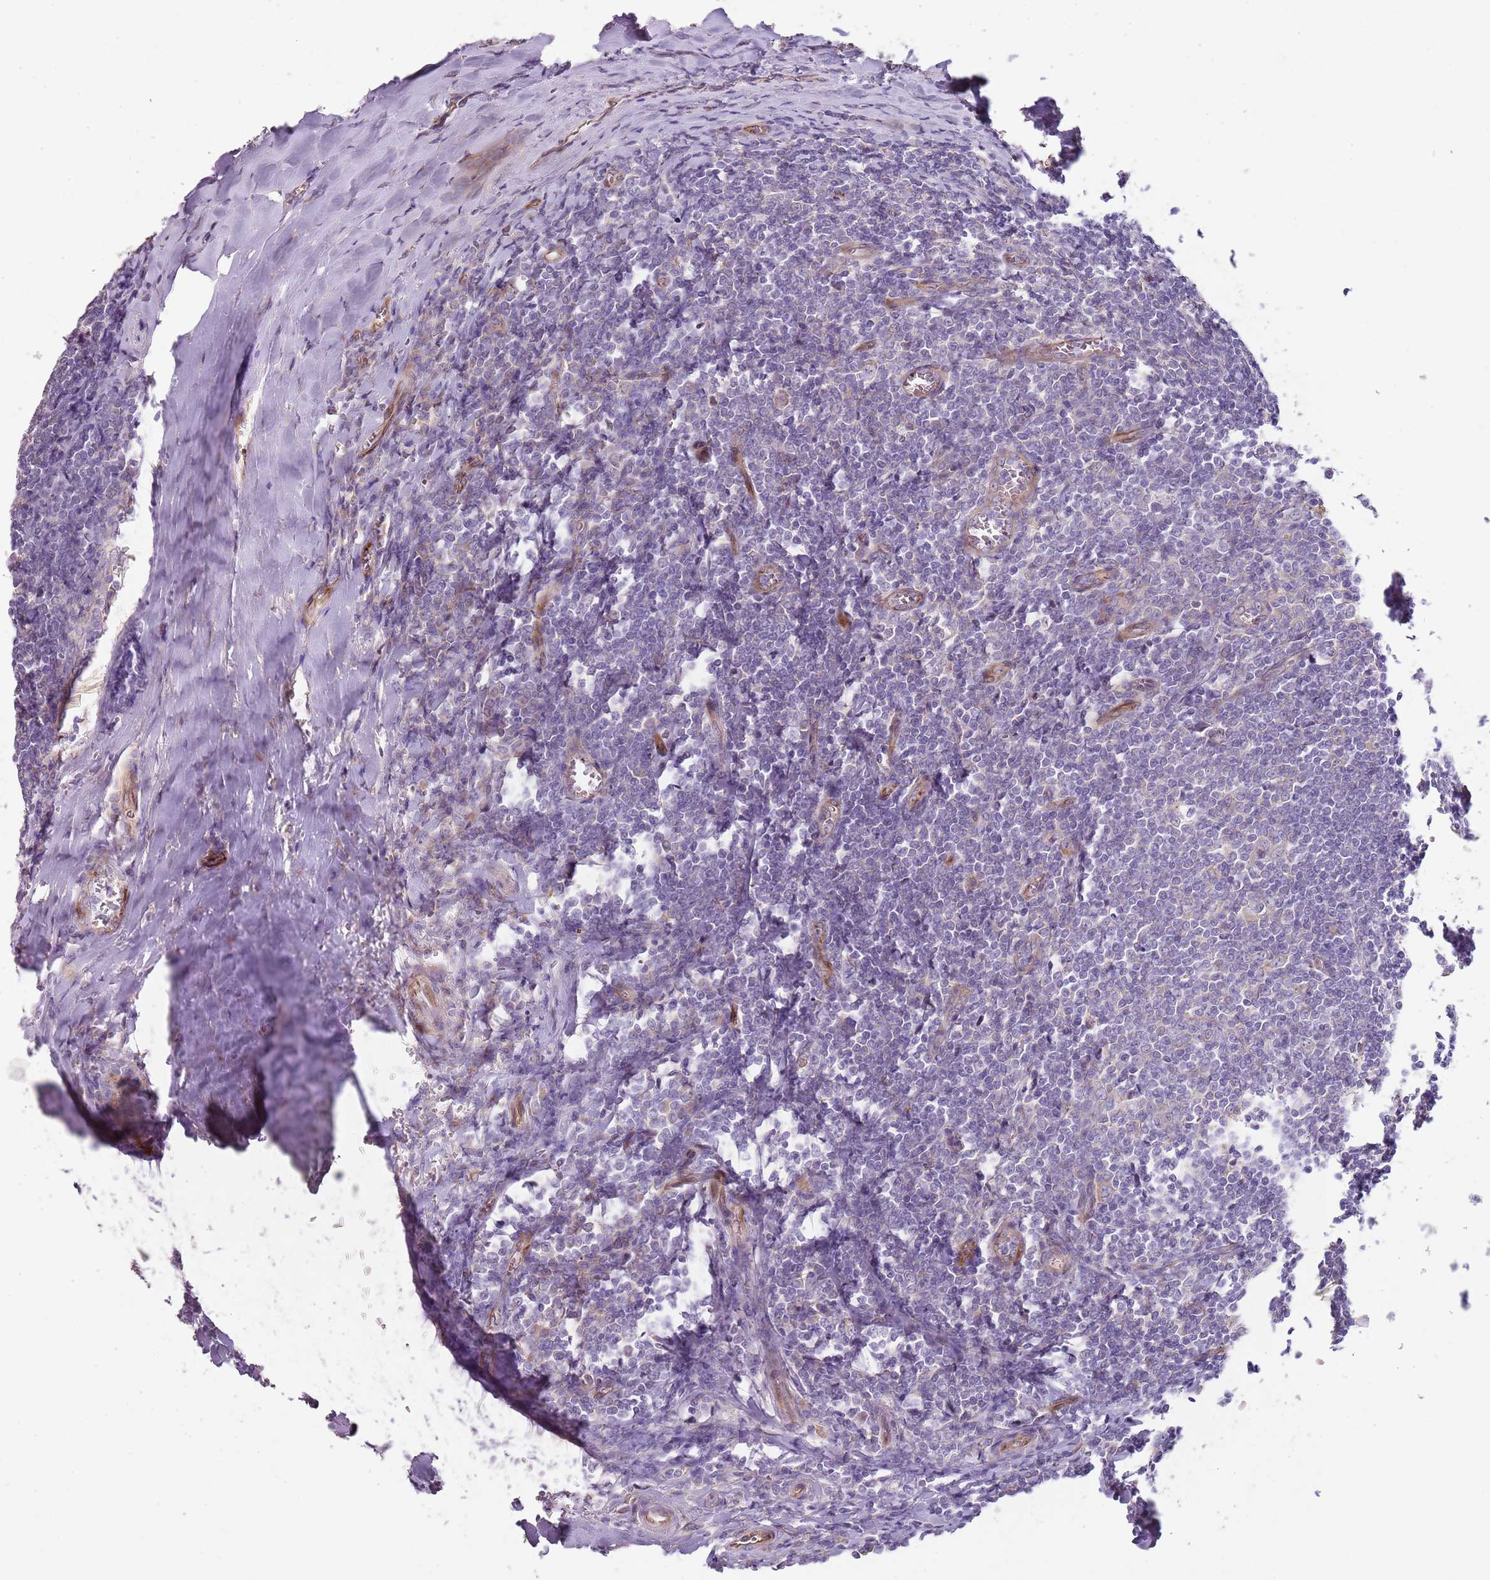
{"staining": {"intensity": "negative", "quantity": "none", "location": "none"}, "tissue": "tonsil", "cell_type": "Germinal center cells", "image_type": "normal", "snomed": [{"axis": "morphology", "description": "Normal tissue, NOS"}, {"axis": "topography", "description": "Tonsil"}], "caption": "Germinal center cells show no significant positivity in benign tonsil. (Stains: DAB (3,3'-diaminobenzidine) immunohistochemistry (IHC) with hematoxylin counter stain, Microscopy: brightfield microscopy at high magnification).", "gene": "ZNF583", "patient": {"sex": "male", "age": 27}}